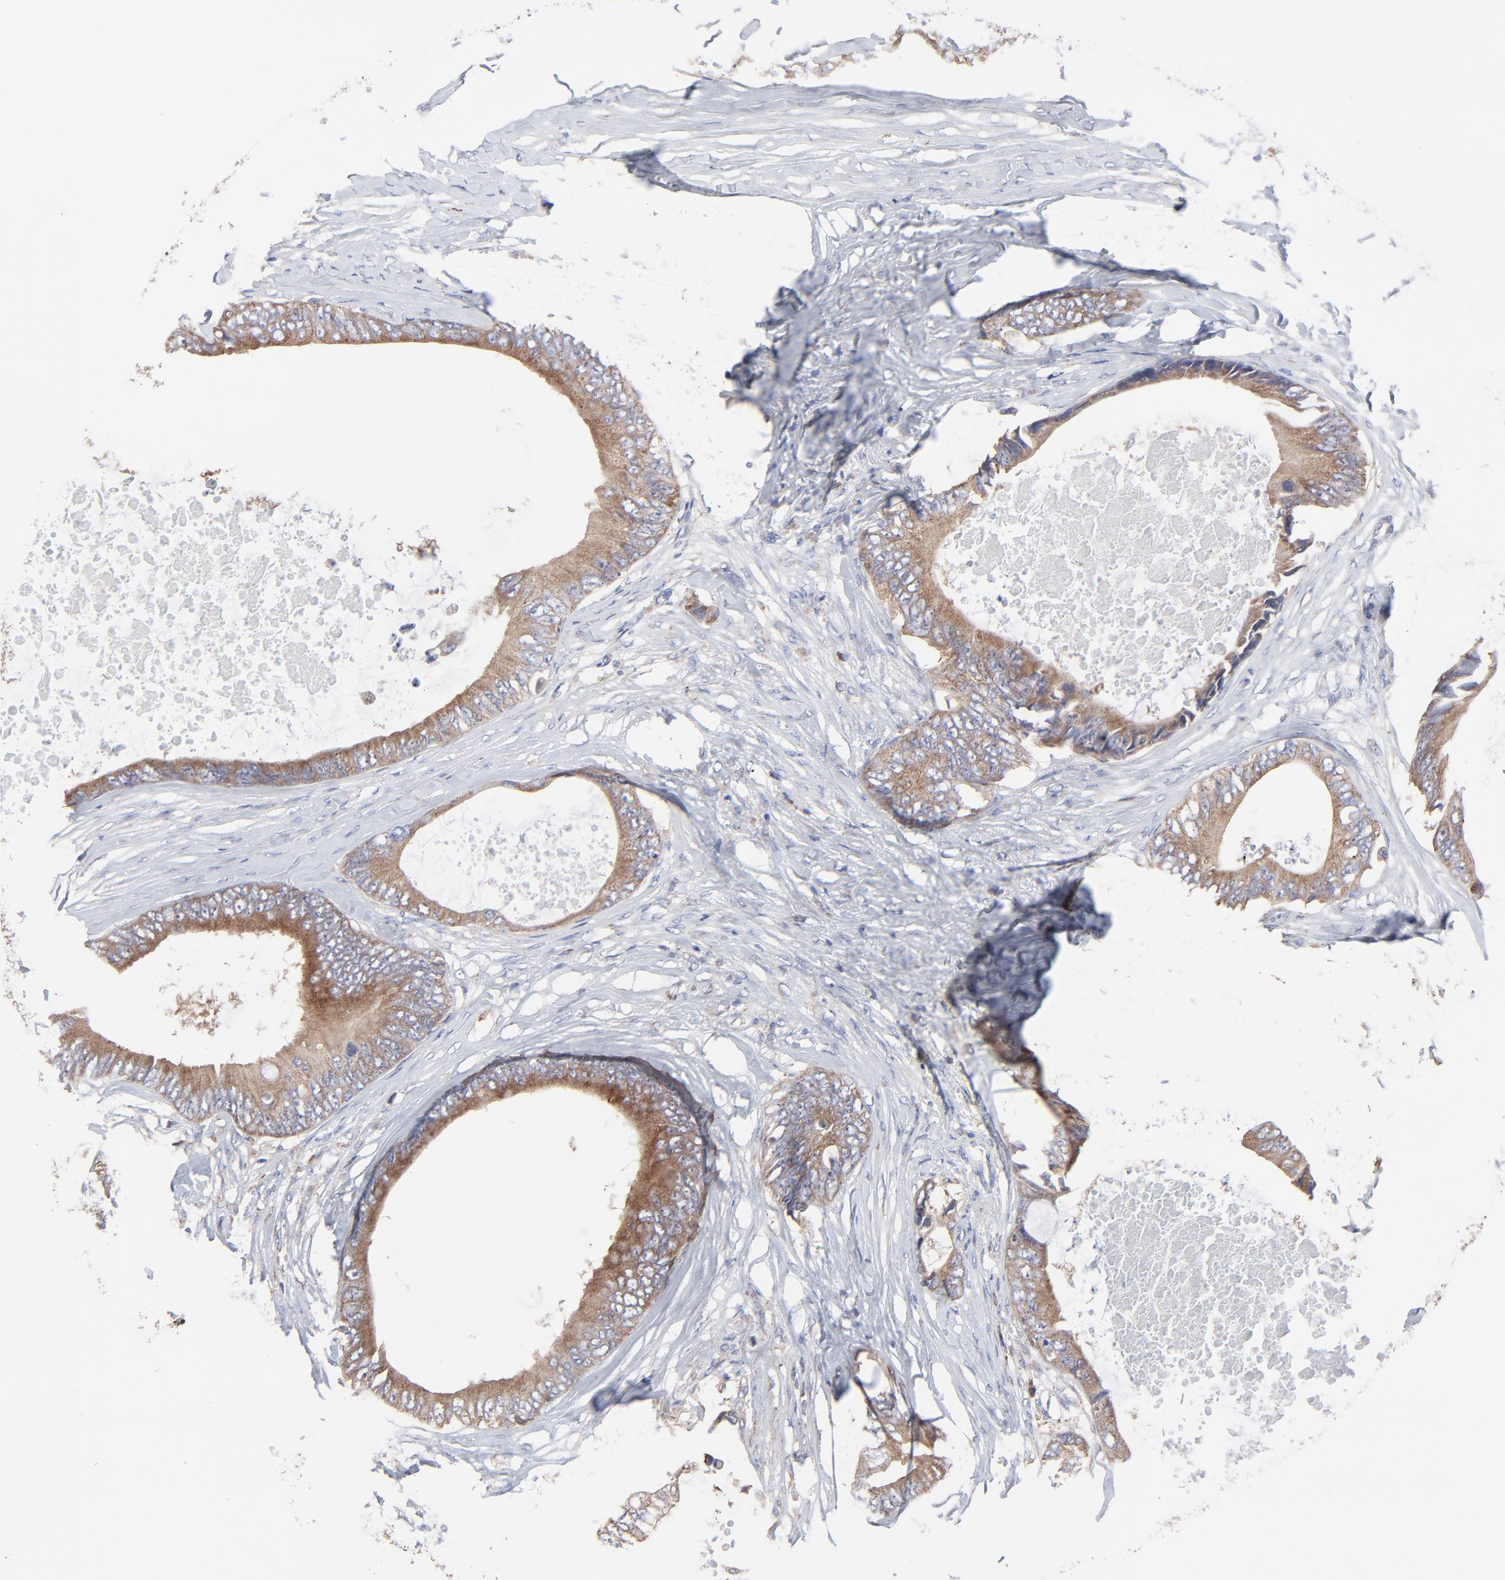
{"staining": {"intensity": "moderate", "quantity": ">75%", "location": "cytoplasmic/membranous"}, "tissue": "colorectal cancer", "cell_type": "Tumor cells", "image_type": "cancer", "snomed": [{"axis": "morphology", "description": "Normal tissue, NOS"}, {"axis": "morphology", "description": "Adenocarcinoma, NOS"}, {"axis": "topography", "description": "Rectum"}, {"axis": "topography", "description": "Peripheral nerve tissue"}], "caption": "Colorectal adenocarcinoma stained for a protein (brown) reveals moderate cytoplasmic/membranous positive positivity in about >75% of tumor cells.", "gene": "PPFIBP2", "patient": {"sex": "female", "age": 77}}